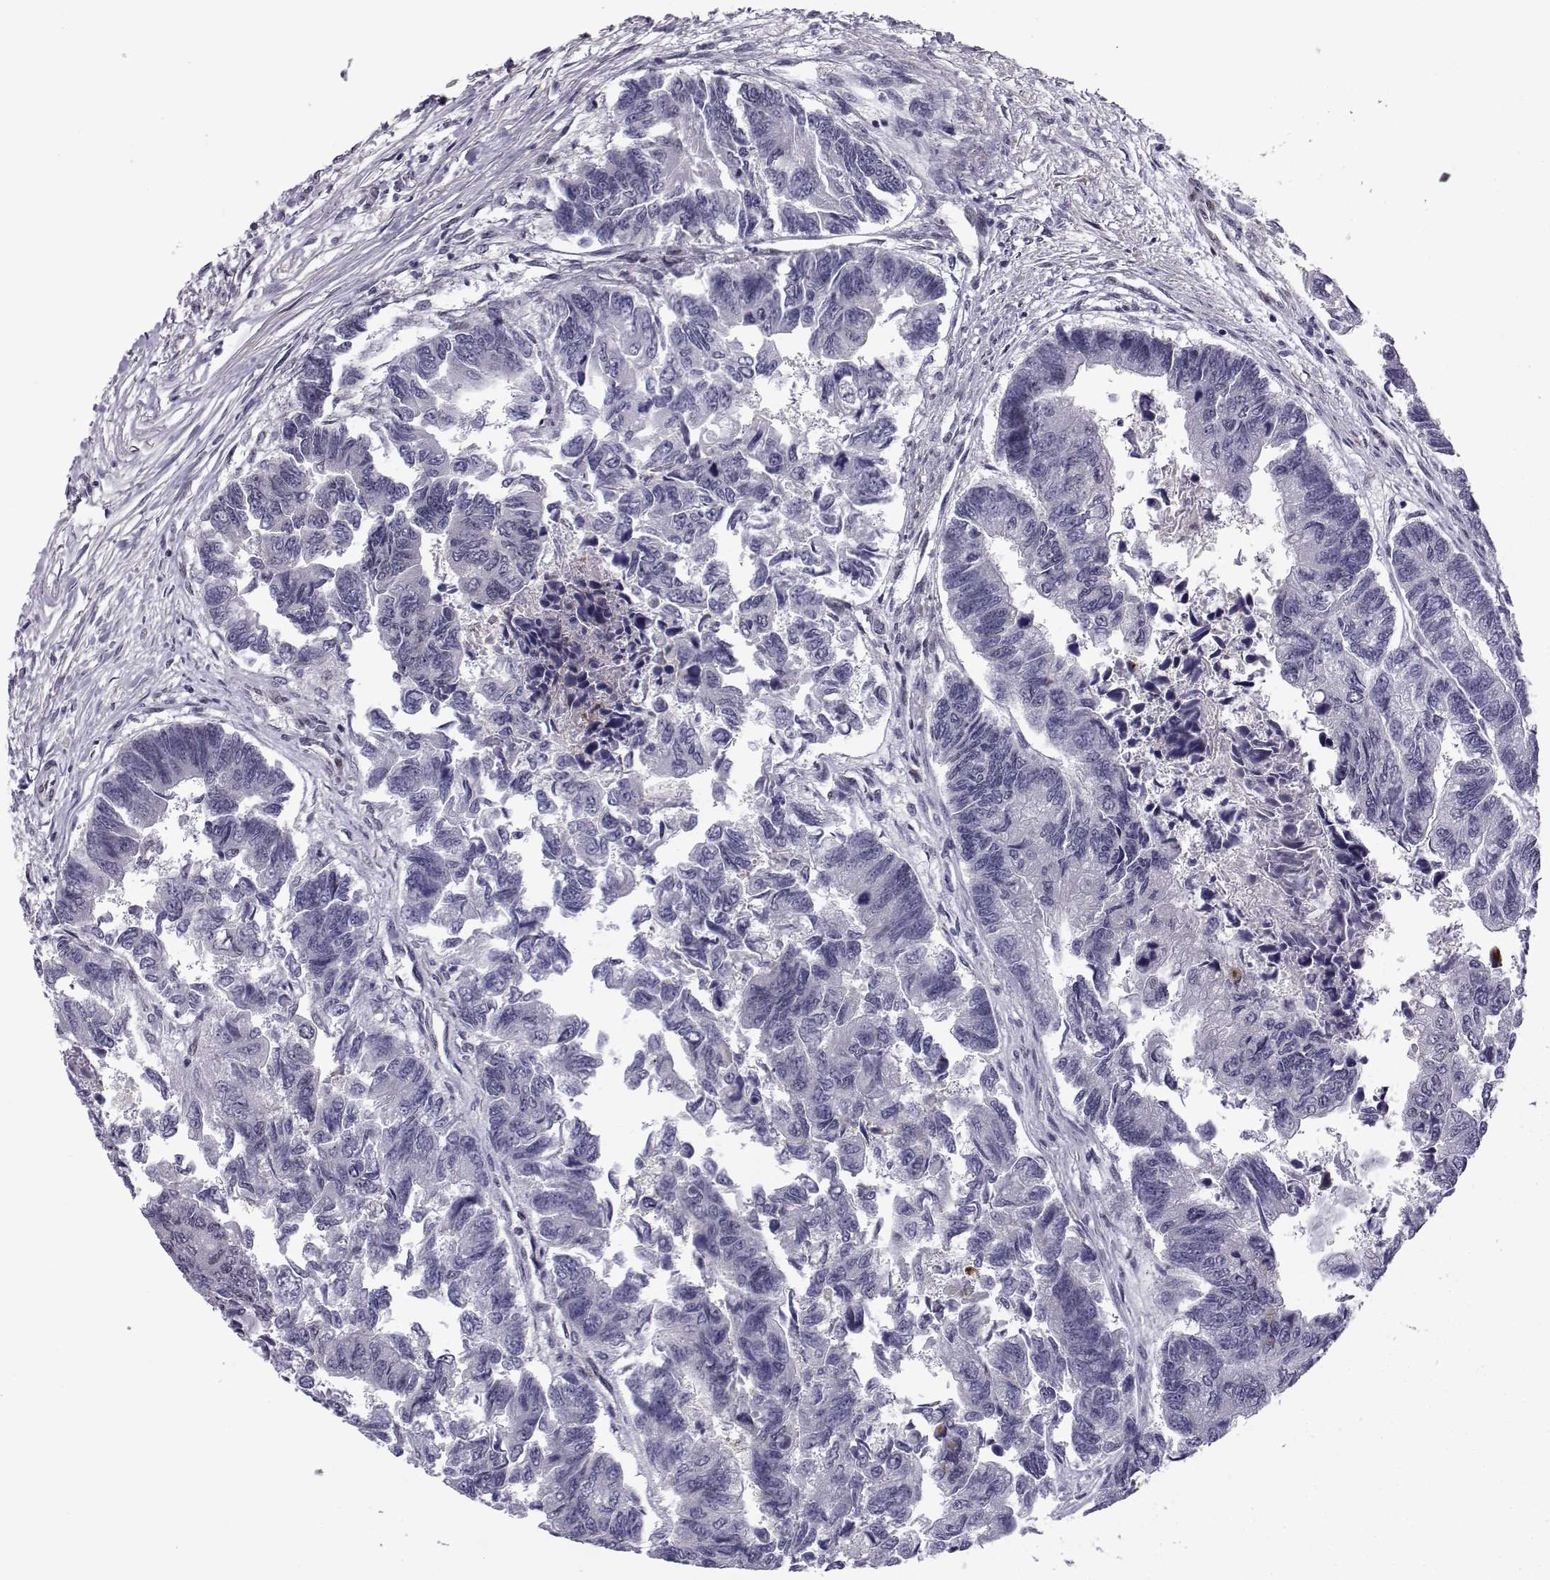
{"staining": {"intensity": "negative", "quantity": "none", "location": "none"}, "tissue": "colorectal cancer", "cell_type": "Tumor cells", "image_type": "cancer", "snomed": [{"axis": "morphology", "description": "Adenocarcinoma, NOS"}, {"axis": "topography", "description": "Colon"}], "caption": "Tumor cells are negative for protein expression in human colorectal adenocarcinoma.", "gene": "RBM24", "patient": {"sex": "female", "age": 65}}